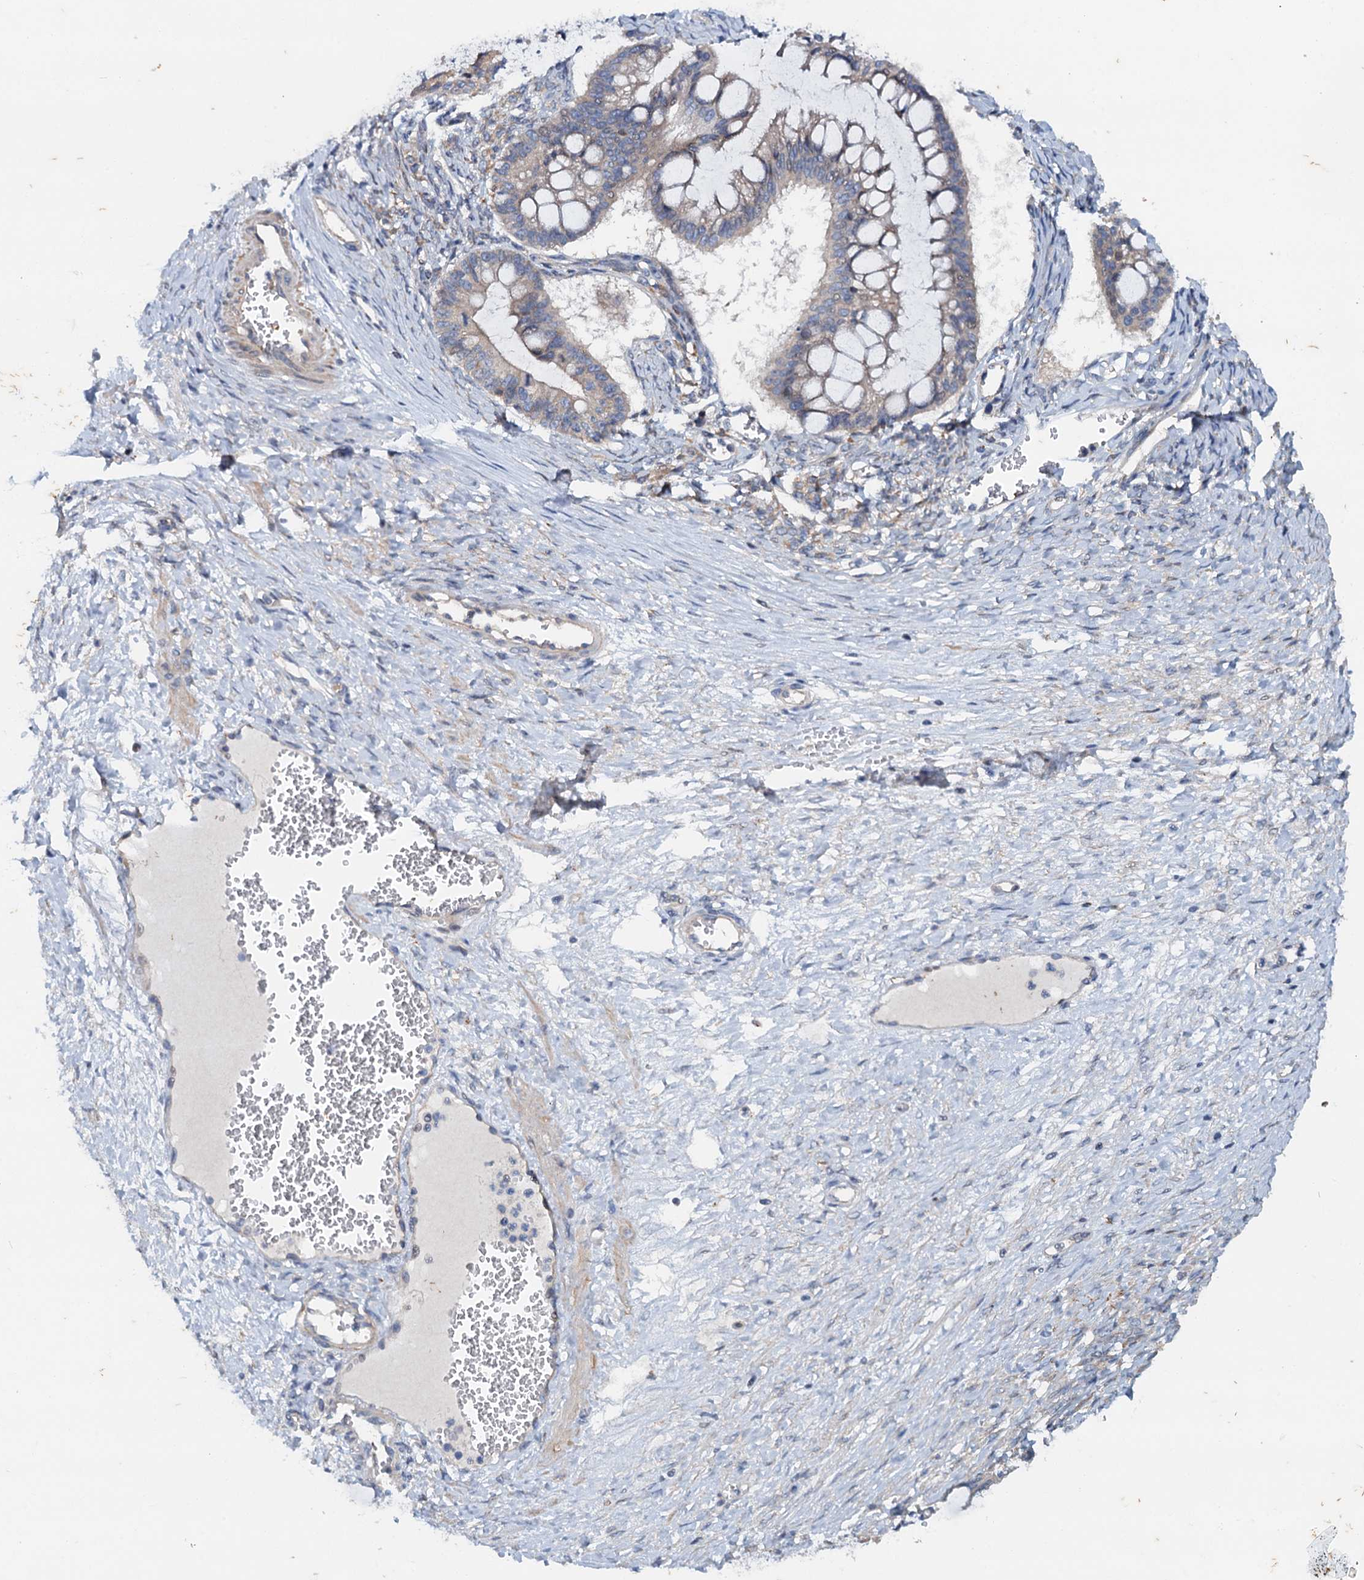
{"staining": {"intensity": "weak", "quantity": "<25%", "location": "cytoplasmic/membranous"}, "tissue": "ovarian cancer", "cell_type": "Tumor cells", "image_type": "cancer", "snomed": [{"axis": "morphology", "description": "Cystadenocarcinoma, mucinous, NOS"}, {"axis": "topography", "description": "Ovary"}], "caption": "Immunohistochemistry (IHC) of human ovarian cancer (mucinous cystadenocarcinoma) reveals no expression in tumor cells.", "gene": "NBEA", "patient": {"sex": "female", "age": 73}}